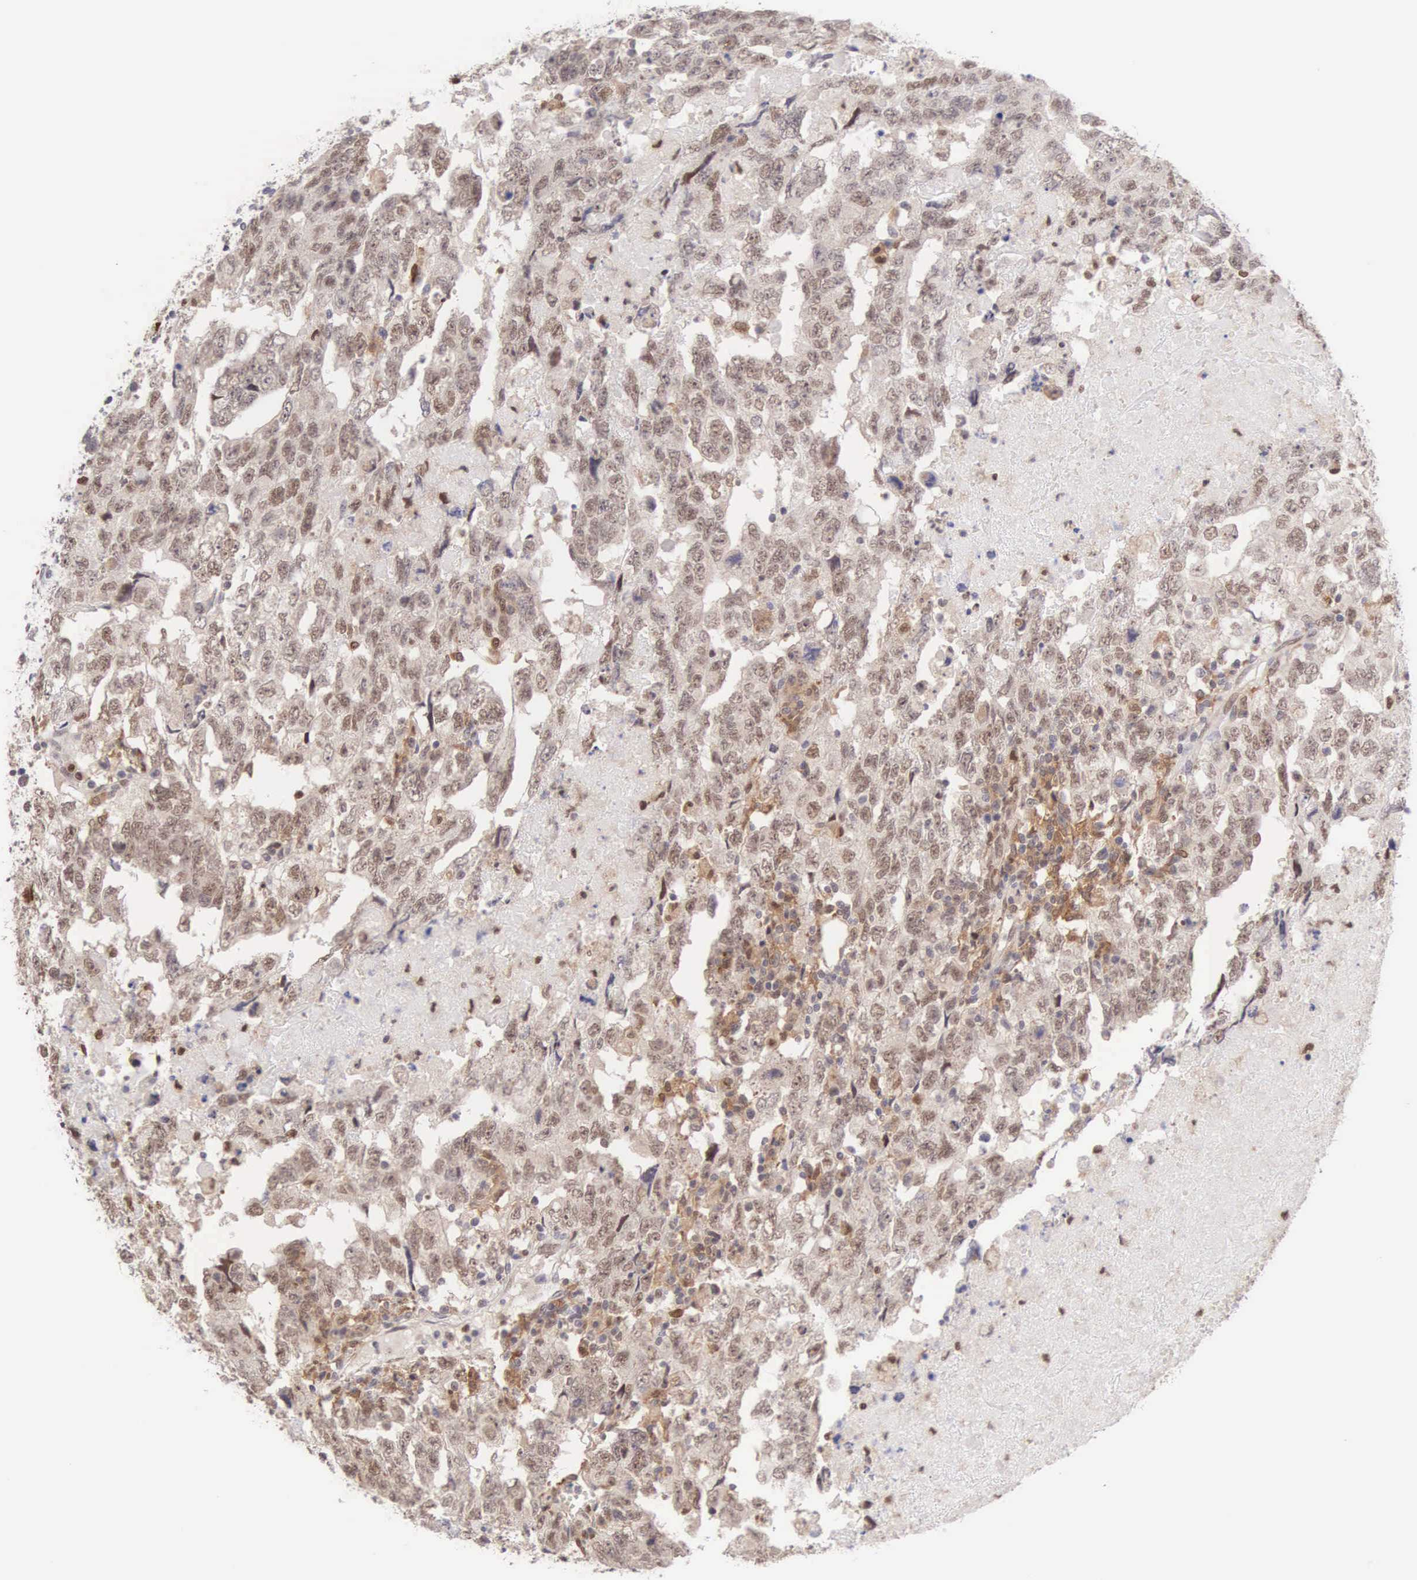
{"staining": {"intensity": "weak", "quantity": "<25%", "location": "nuclear"}, "tissue": "testis cancer", "cell_type": "Tumor cells", "image_type": "cancer", "snomed": [{"axis": "morphology", "description": "Carcinoma, Embryonal, NOS"}, {"axis": "topography", "description": "Testis"}], "caption": "Immunohistochemical staining of human testis embryonal carcinoma reveals no significant expression in tumor cells.", "gene": "GRK3", "patient": {"sex": "male", "age": 36}}